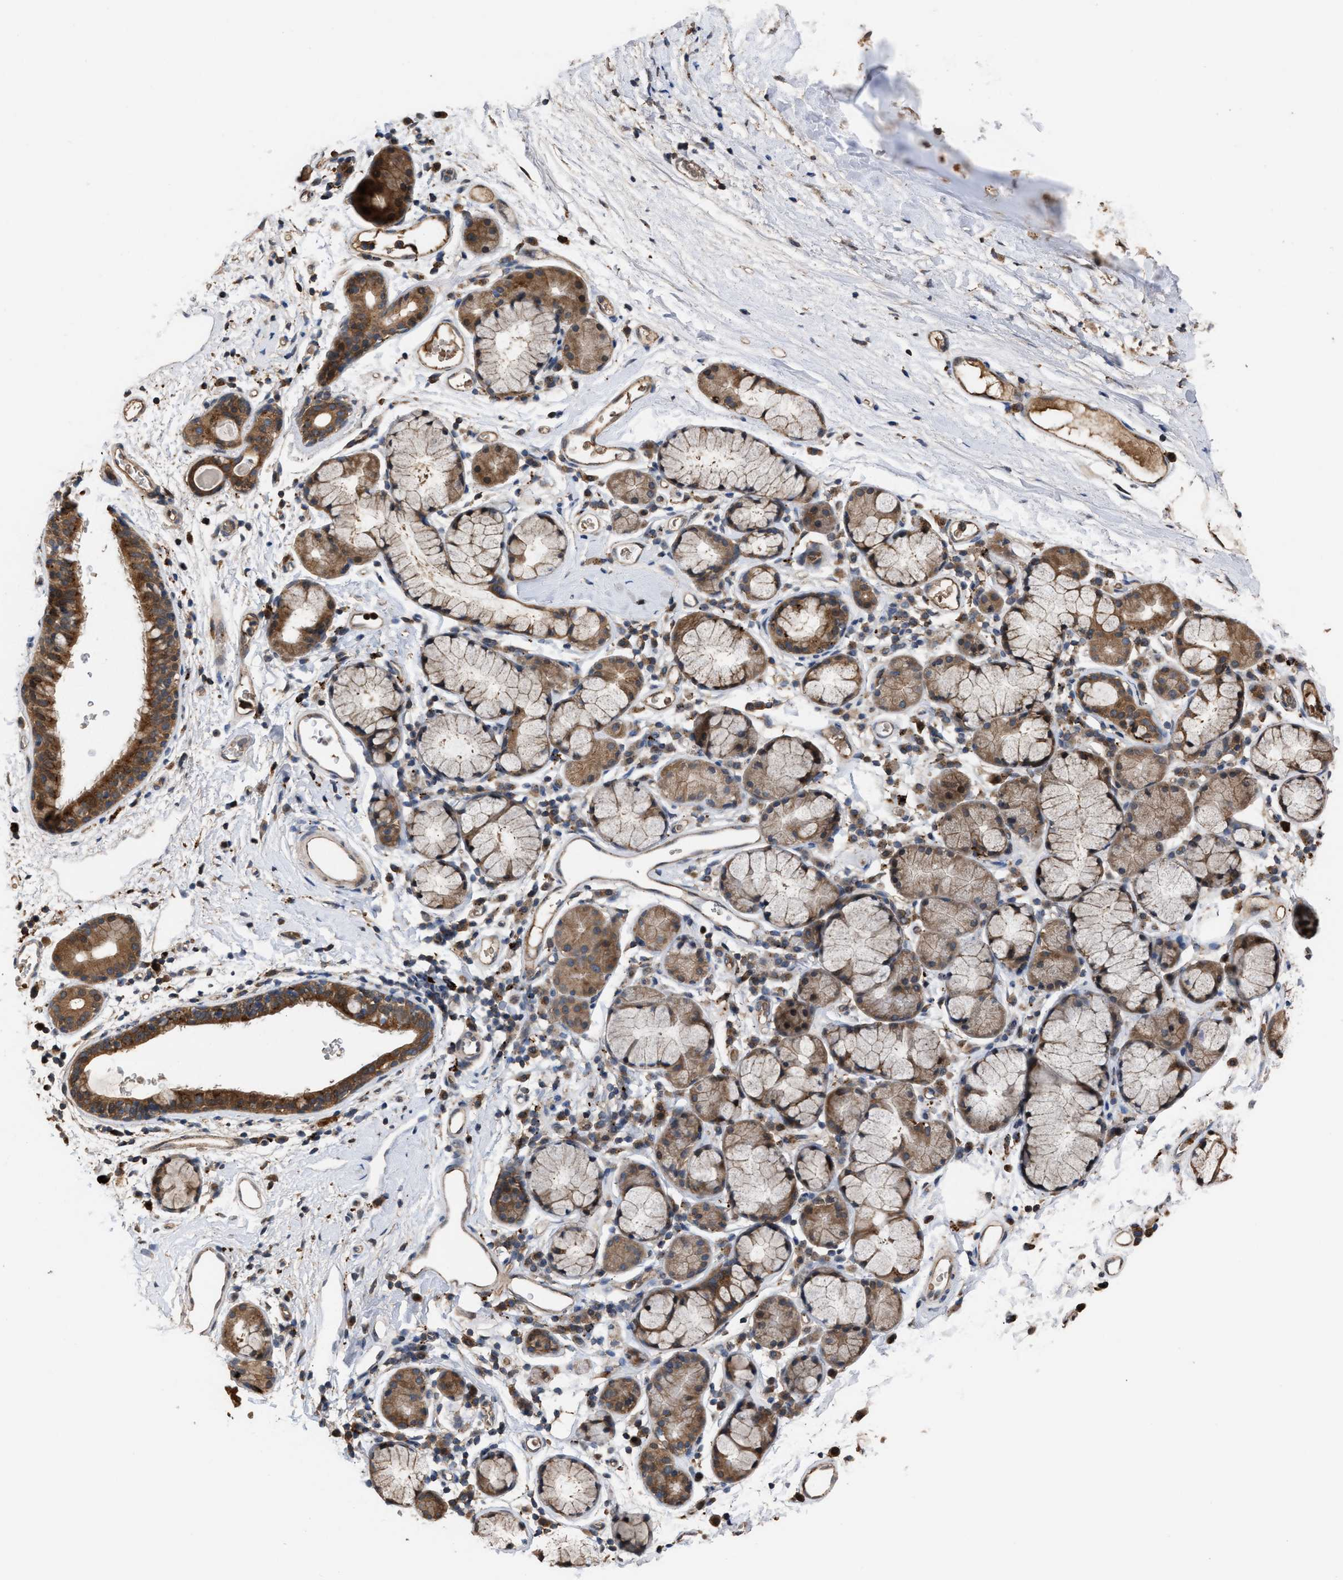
{"staining": {"intensity": "moderate", "quantity": ">75%", "location": "cytoplasmic/membranous"}, "tissue": "bronchus", "cell_type": "Respiratory epithelial cells", "image_type": "normal", "snomed": [{"axis": "morphology", "description": "Normal tissue, NOS"}, {"axis": "topography", "description": "Cartilage tissue"}, {"axis": "topography", "description": "Bronchus"}], "caption": "Immunohistochemical staining of normal human bronchus demonstrates moderate cytoplasmic/membranous protein positivity in about >75% of respiratory epithelial cells. Nuclei are stained in blue.", "gene": "ELMO3", "patient": {"sex": "female", "age": 53}}